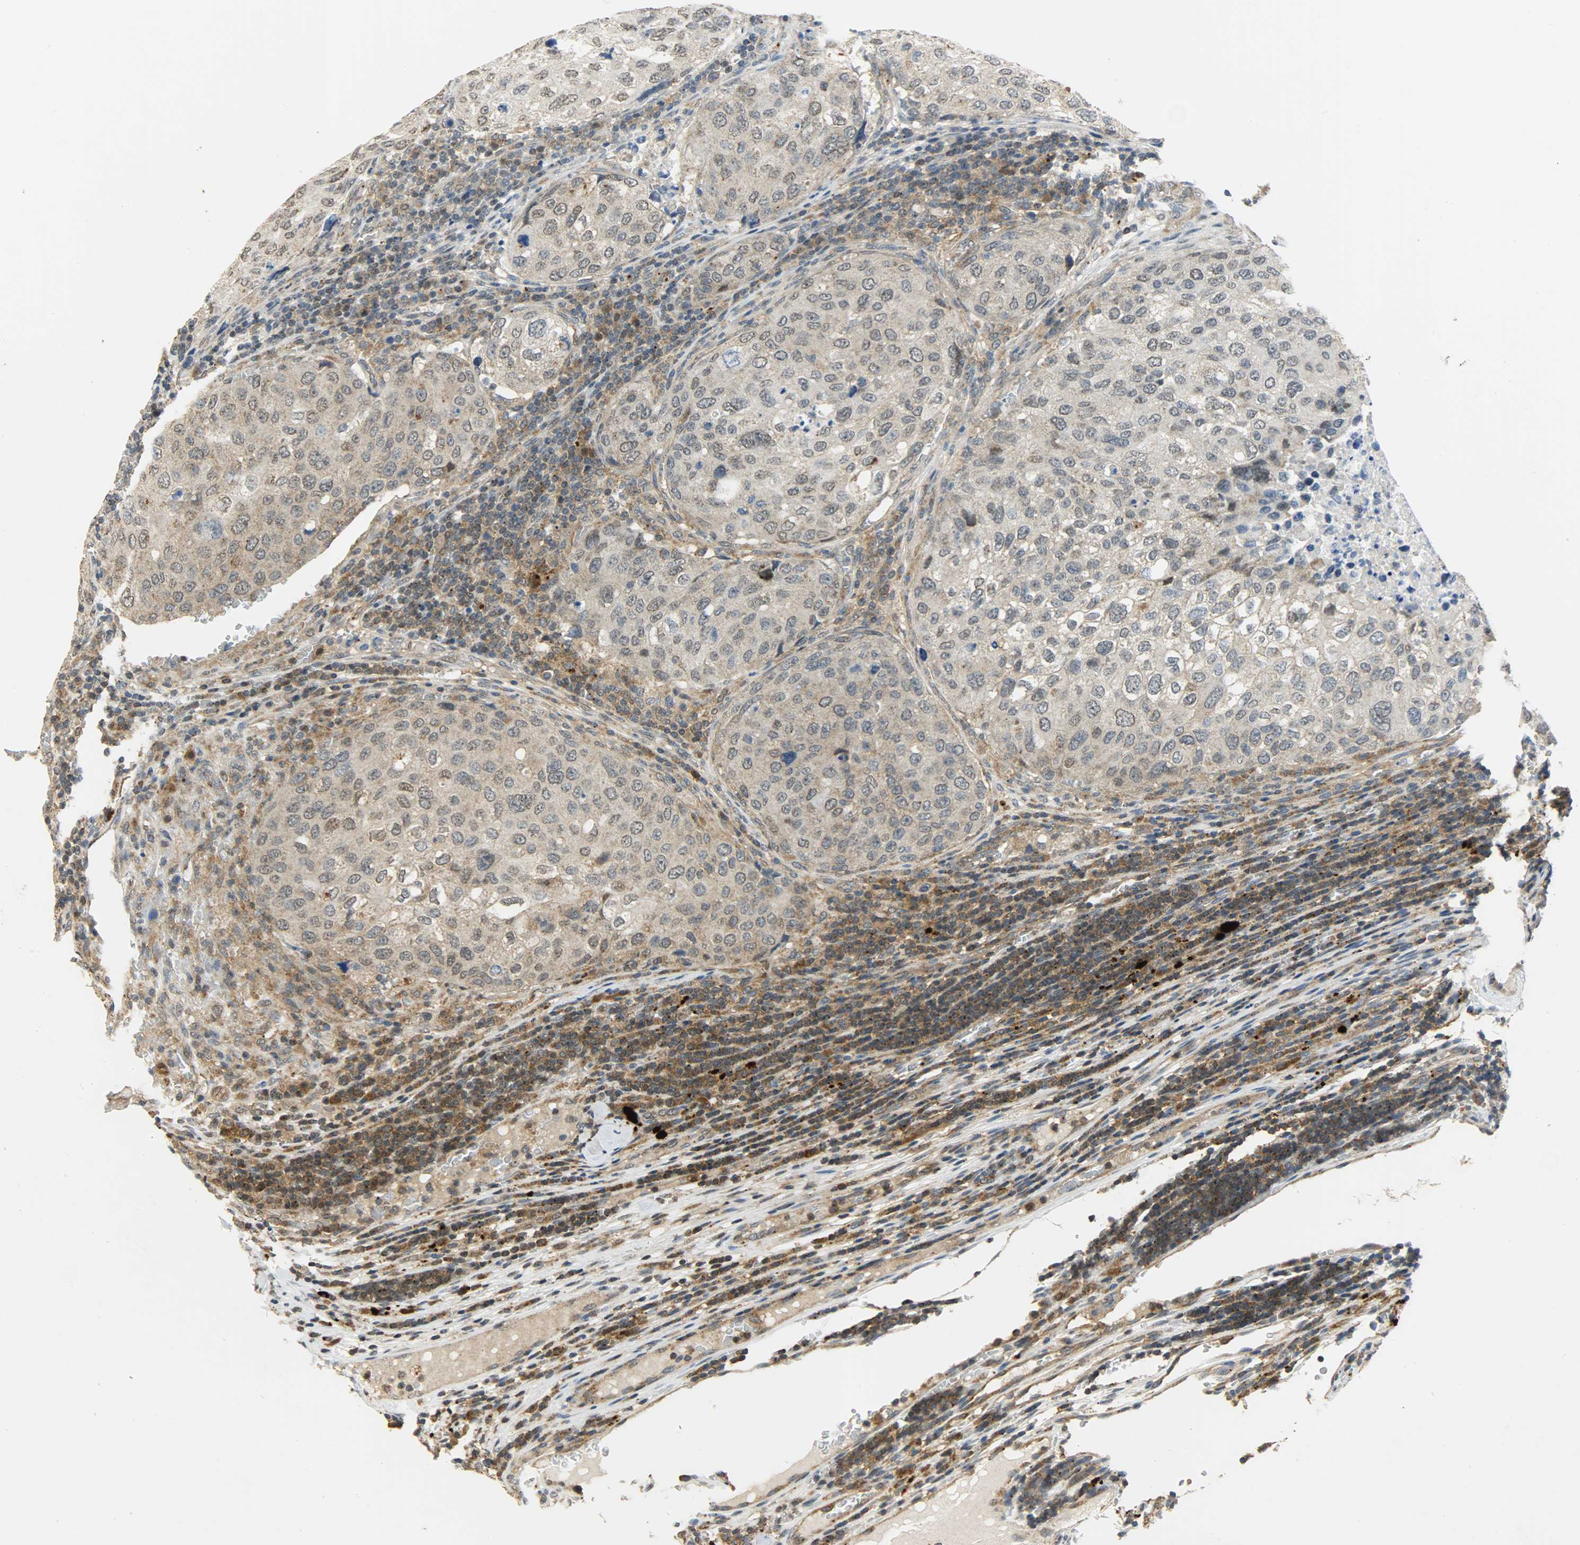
{"staining": {"intensity": "weak", "quantity": ">75%", "location": "cytoplasmic/membranous,nuclear"}, "tissue": "urothelial cancer", "cell_type": "Tumor cells", "image_type": "cancer", "snomed": [{"axis": "morphology", "description": "Urothelial carcinoma, High grade"}, {"axis": "topography", "description": "Lymph node"}, {"axis": "topography", "description": "Urinary bladder"}], "caption": "The micrograph shows a brown stain indicating the presence of a protein in the cytoplasmic/membranous and nuclear of tumor cells in urothelial cancer. (Brightfield microscopy of DAB IHC at high magnification).", "gene": "GIT2", "patient": {"sex": "male", "age": 51}}